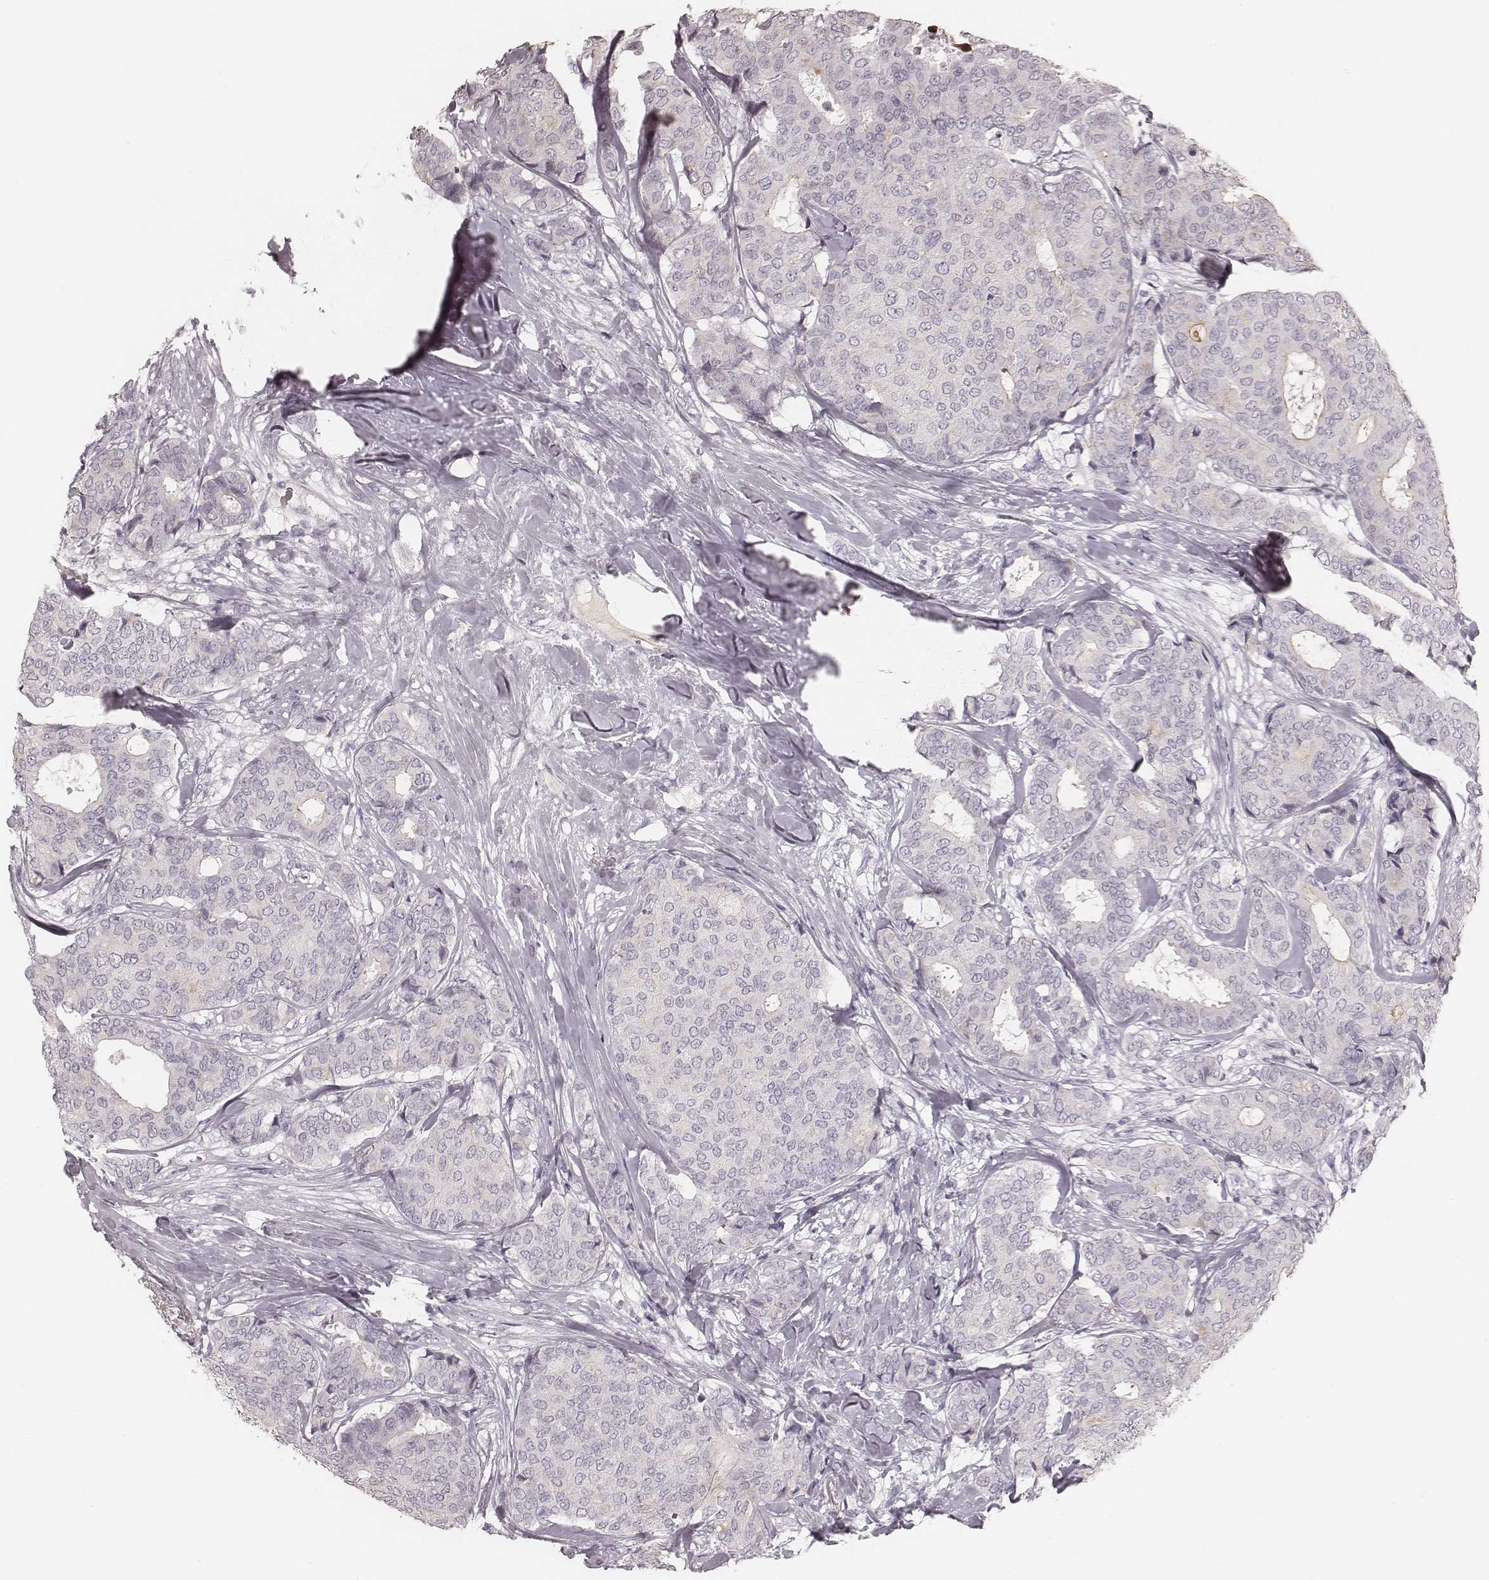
{"staining": {"intensity": "moderate", "quantity": "<25%", "location": "cytoplasmic/membranous"}, "tissue": "breast cancer", "cell_type": "Tumor cells", "image_type": "cancer", "snomed": [{"axis": "morphology", "description": "Duct carcinoma"}, {"axis": "topography", "description": "Breast"}], "caption": "An image showing moderate cytoplasmic/membranous staining in about <25% of tumor cells in breast cancer (intraductal carcinoma), as visualized by brown immunohistochemical staining.", "gene": "SMIM24", "patient": {"sex": "female", "age": 75}}